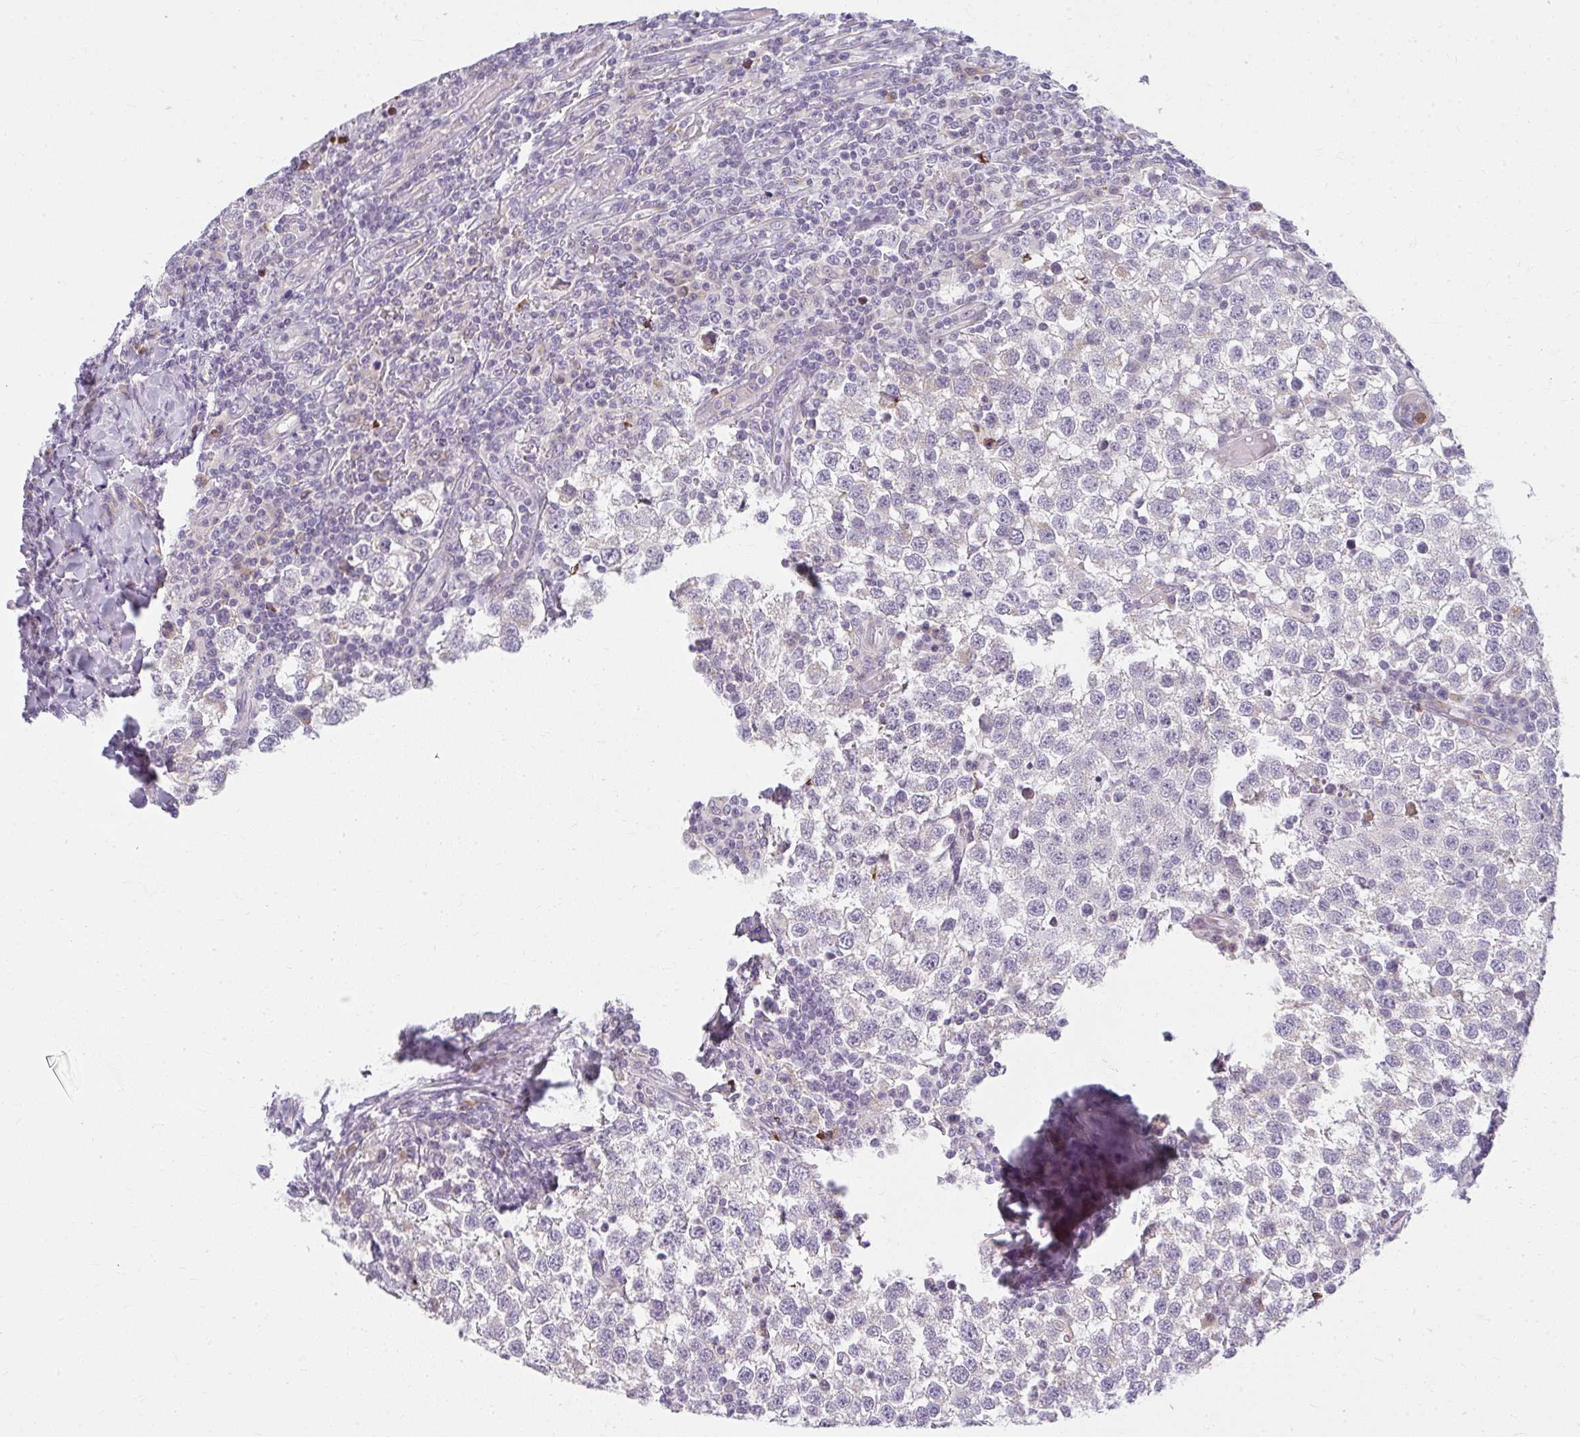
{"staining": {"intensity": "negative", "quantity": "none", "location": "none"}, "tissue": "testis cancer", "cell_type": "Tumor cells", "image_type": "cancer", "snomed": [{"axis": "morphology", "description": "Seminoma, NOS"}, {"axis": "topography", "description": "Testis"}], "caption": "Immunohistochemistry of human testis cancer (seminoma) demonstrates no staining in tumor cells. (Brightfield microscopy of DAB immunohistochemistry at high magnification).", "gene": "ZFYVE26", "patient": {"sex": "male", "age": 34}}